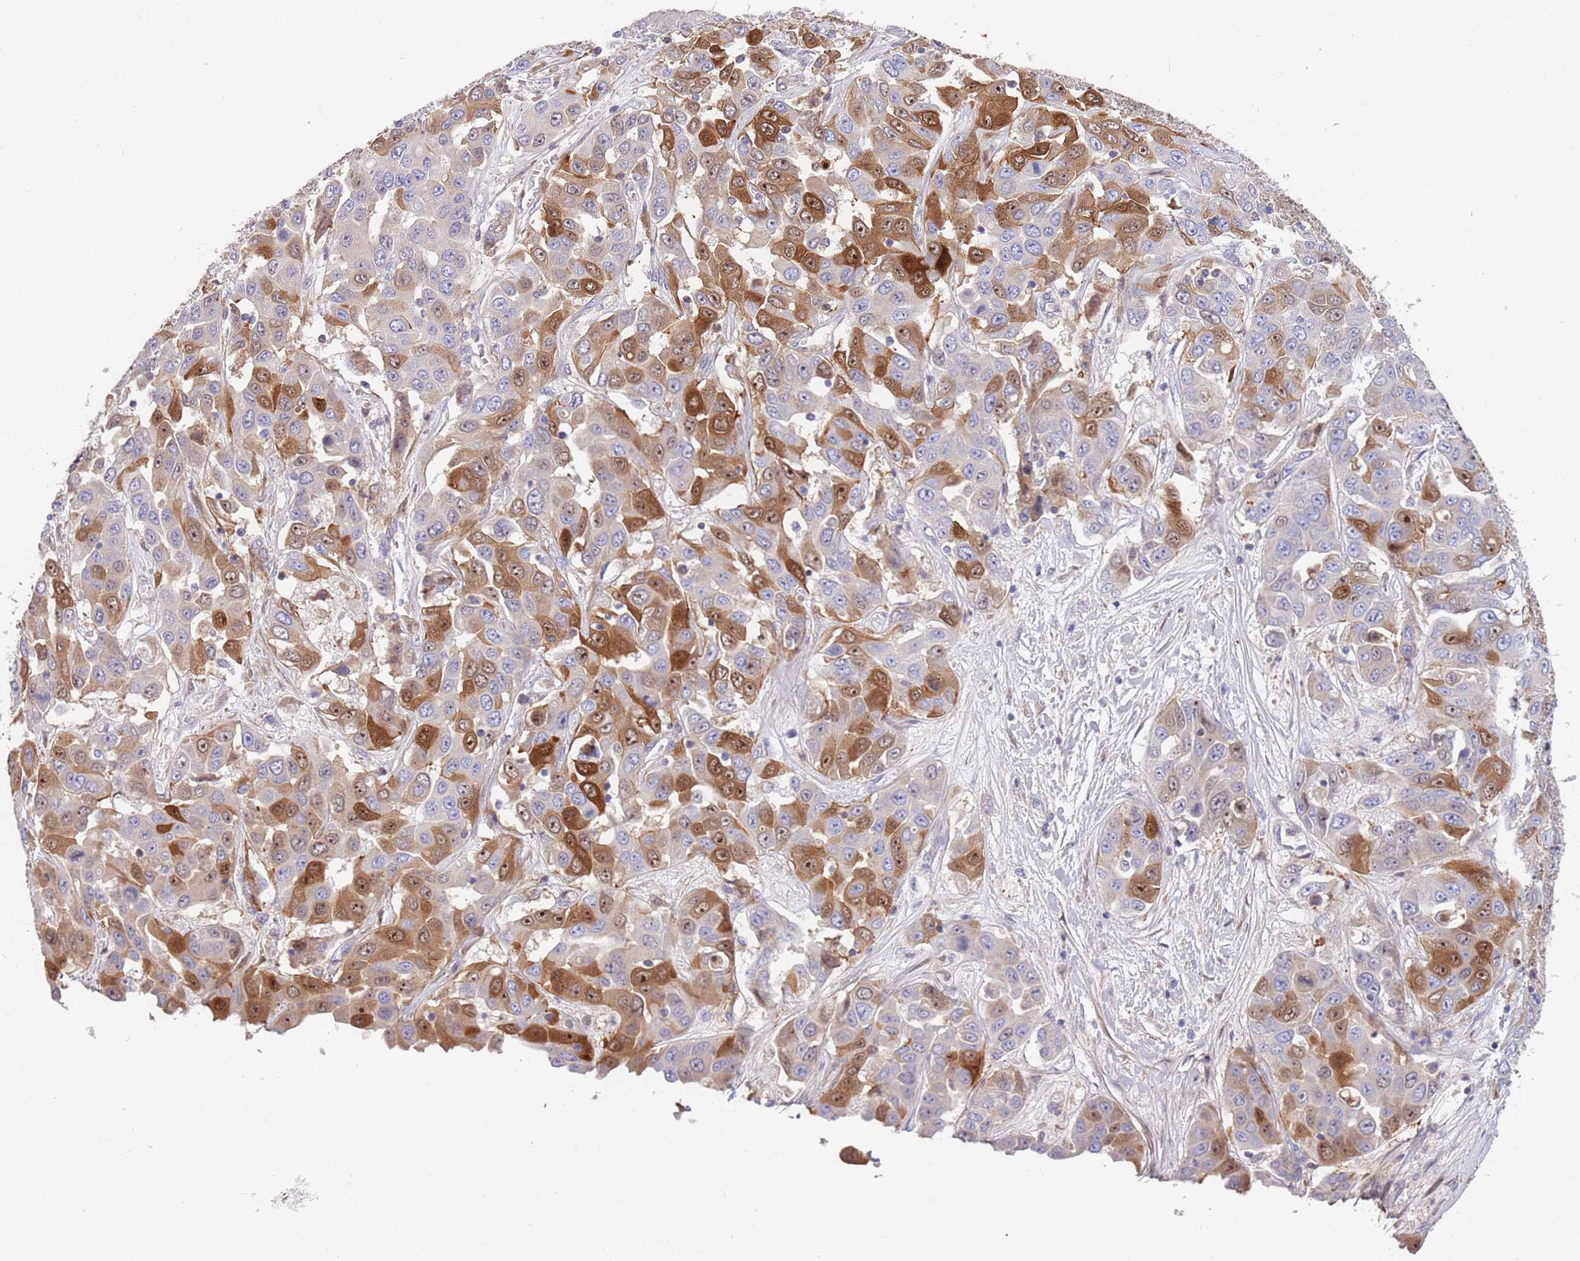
{"staining": {"intensity": "strong", "quantity": "25%-75%", "location": "cytoplasmic/membranous"}, "tissue": "liver cancer", "cell_type": "Tumor cells", "image_type": "cancer", "snomed": [{"axis": "morphology", "description": "Cholangiocarcinoma"}, {"axis": "topography", "description": "Liver"}], "caption": "Liver cholangiocarcinoma stained with a brown dye displays strong cytoplasmic/membranous positive expression in about 25%-75% of tumor cells.", "gene": "BORCS5", "patient": {"sex": "female", "age": 52}}